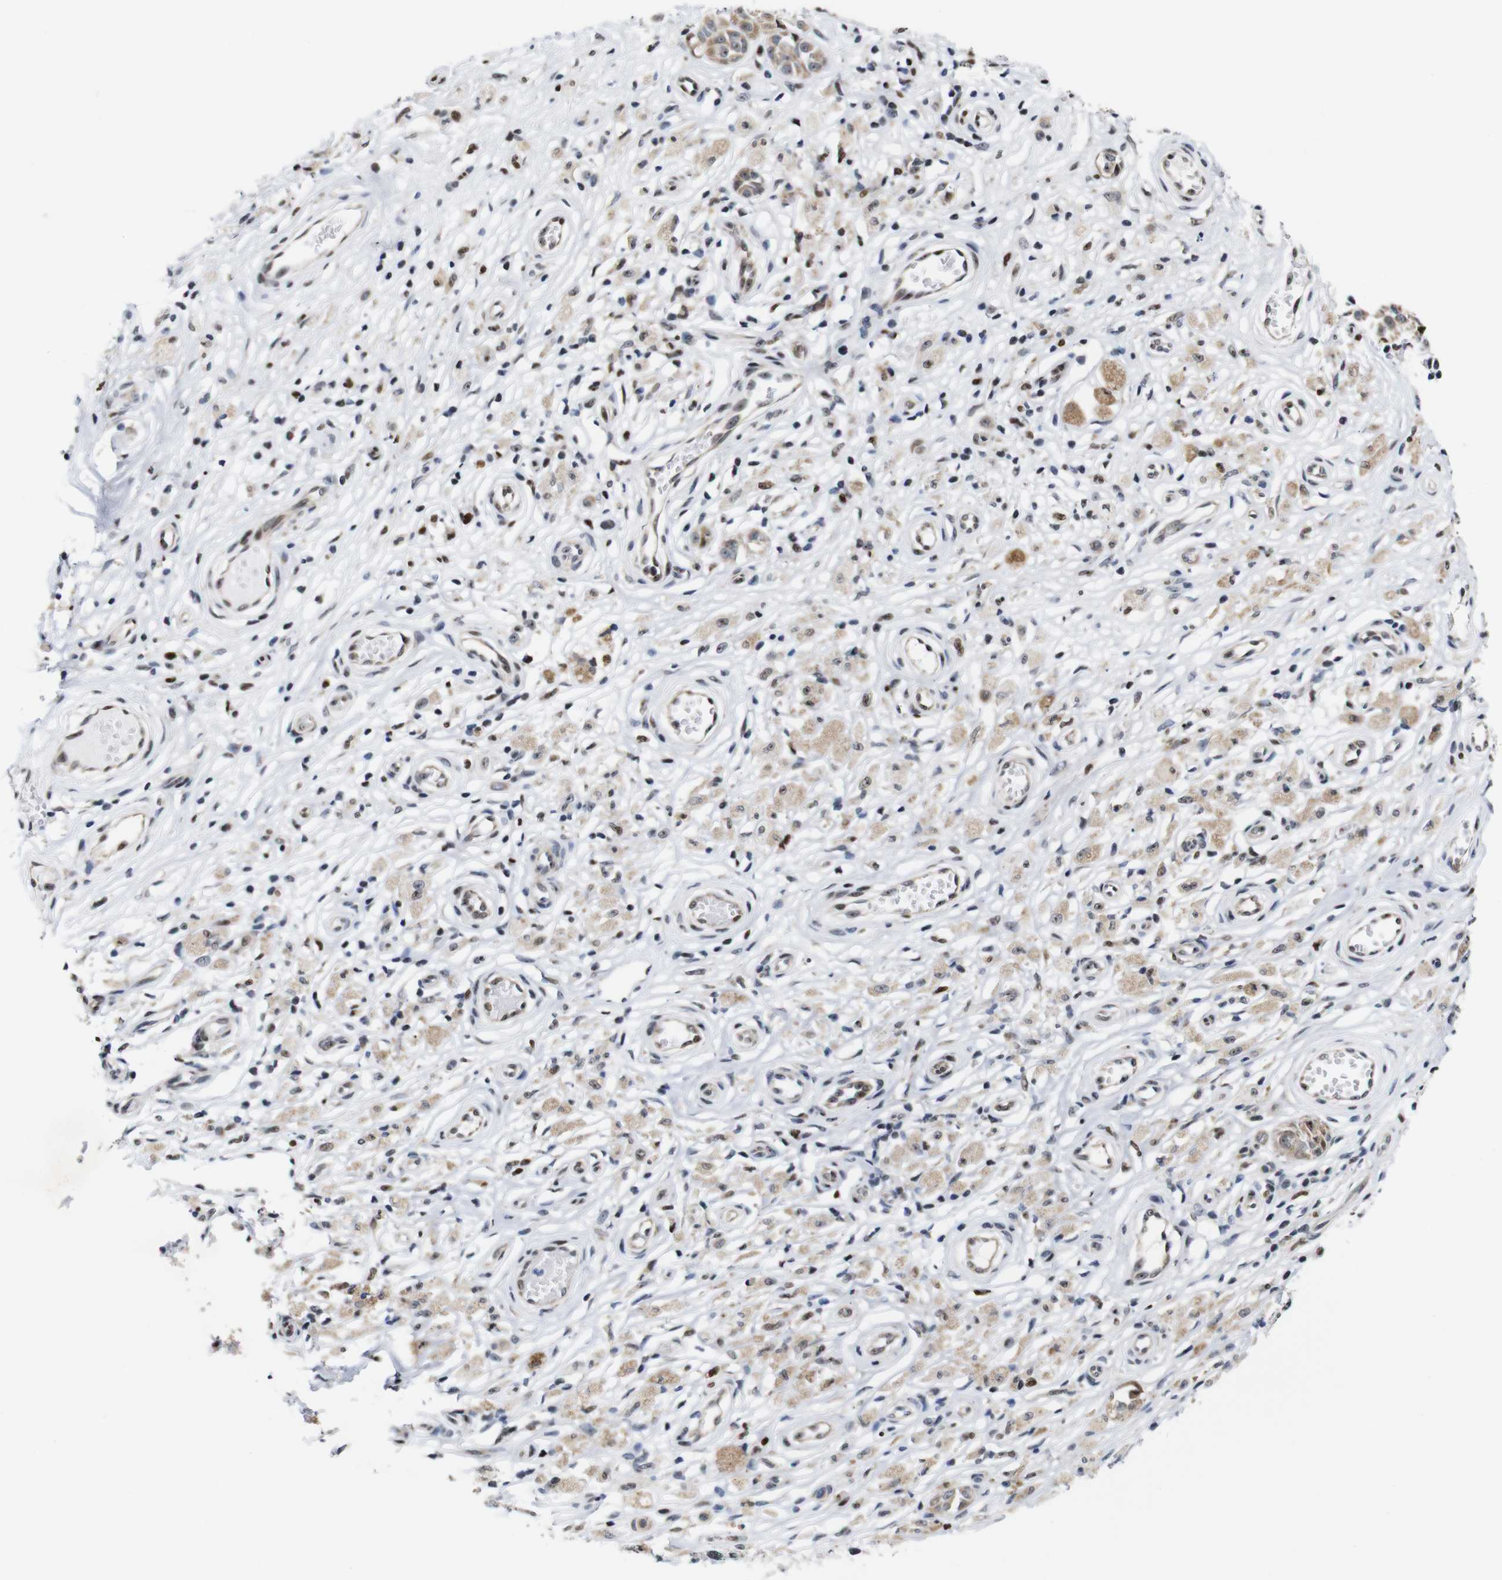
{"staining": {"intensity": "moderate", "quantity": ">75%", "location": "cytoplasmic/membranous,nuclear"}, "tissue": "melanoma", "cell_type": "Tumor cells", "image_type": "cancer", "snomed": [{"axis": "morphology", "description": "Malignant melanoma, NOS"}, {"axis": "topography", "description": "Skin"}], "caption": "Melanoma tissue exhibits moderate cytoplasmic/membranous and nuclear expression in approximately >75% of tumor cells", "gene": "GATA6", "patient": {"sex": "female", "age": 64}}